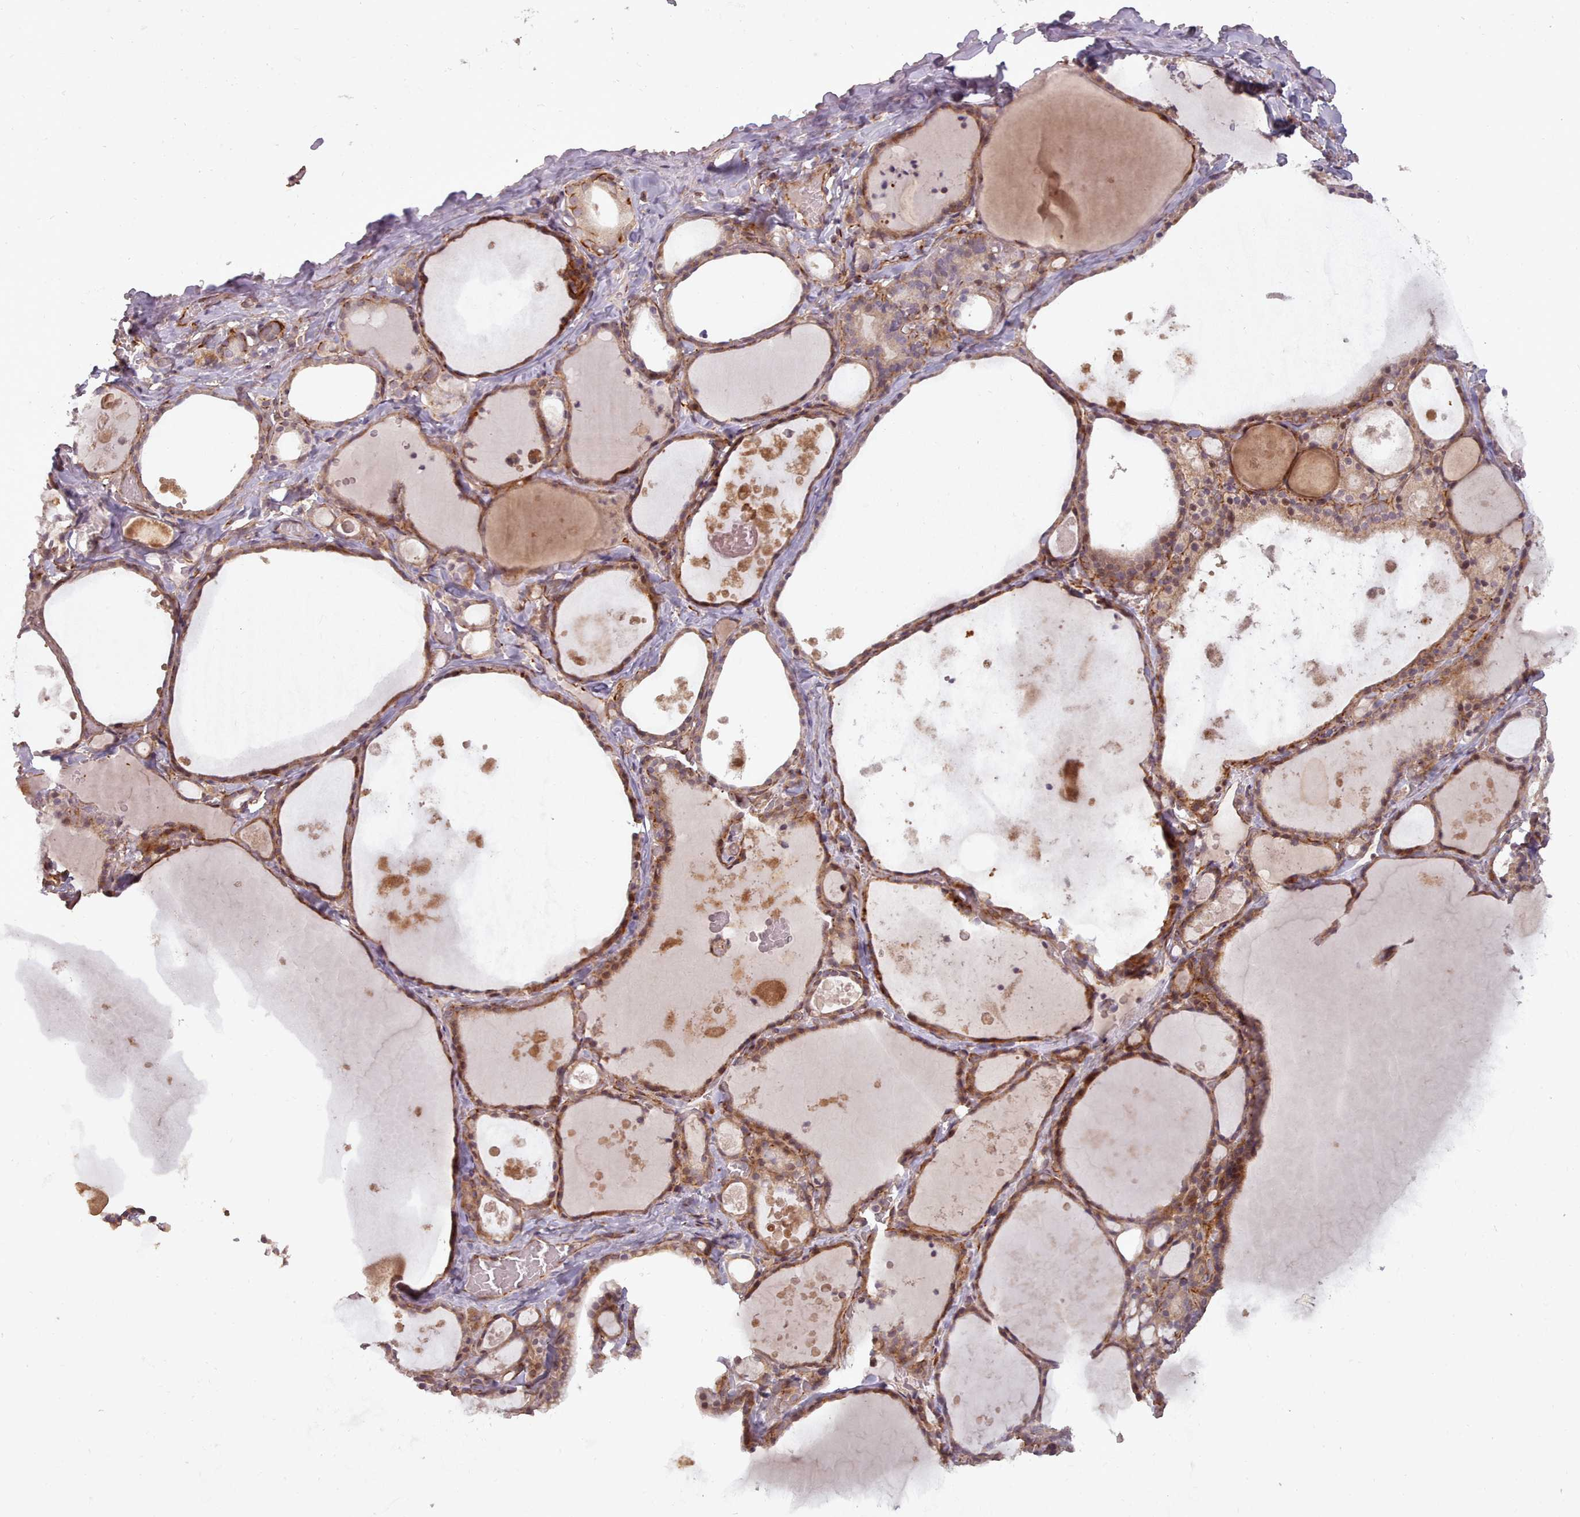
{"staining": {"intensity": "moderate", "quantity": ">75%", "location": "cytoplasmic/membranous"}, "tissue": "thyroid gland", "cell_type": "Glandular cells", "image_type": "normal", "snomed": [{"axis": "morphology", "description": "Normal tissue, NOS"}, {"axis": "topography", "description": "Thyroid gland"}], "caption": "Thyroid gland stained with a brown dye displays moderate cytoplasmic/membranous positive staining in approximately >75% of glandular cells.", "gene": "GBGT1", "patient": {"sex": "male", "age": 56}}